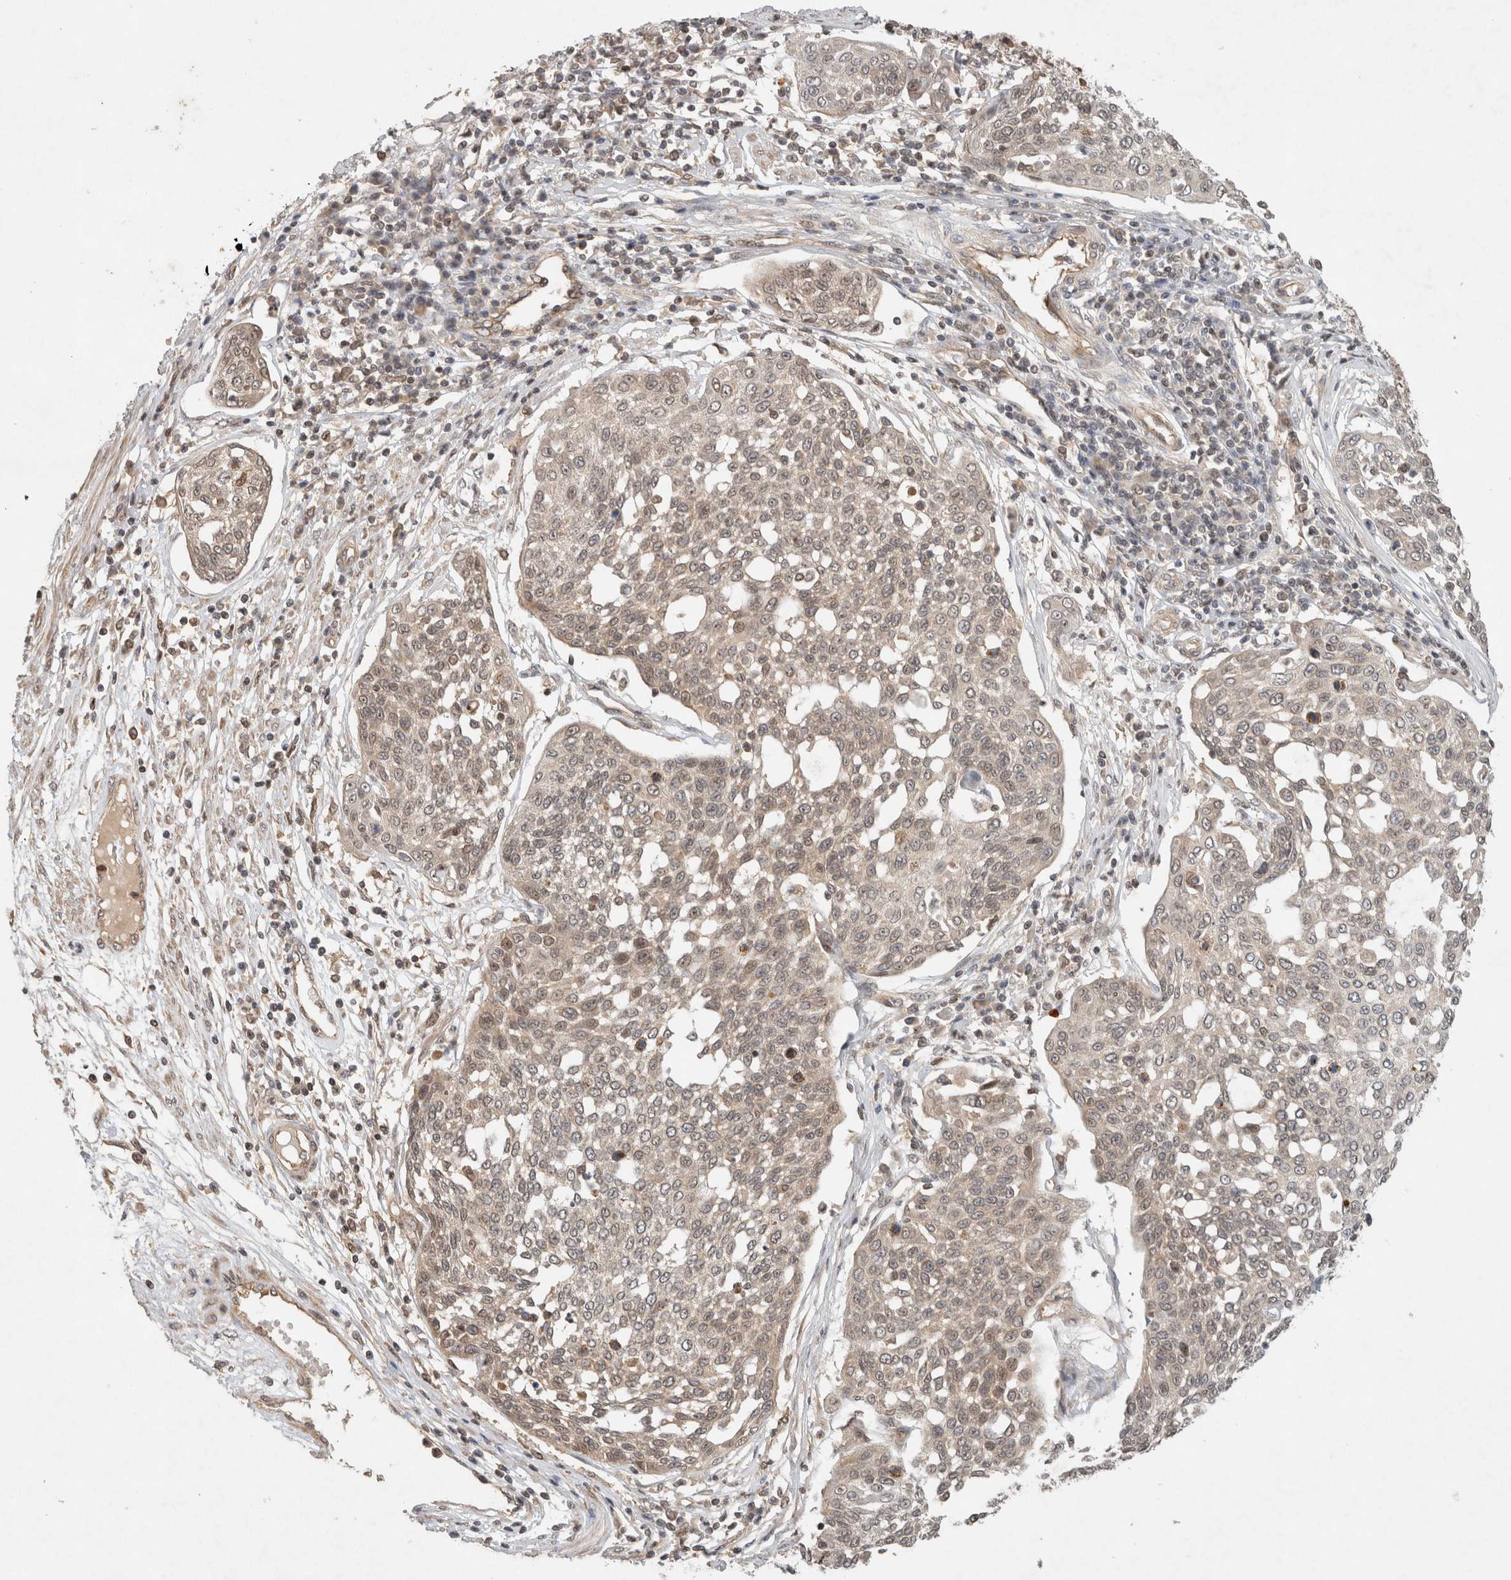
{"staining": {"intensity": "weak", "quantity": "<25%", "location": "nuclear"}, "tissue": "cervical cancer", "cell_type": "Tumor cells", "image_type": "cancer", "snomed": [{"axis": "morphology", "description": "Squamous cell carcinoma, NOS"}, {"axis": "topography", "description": "Cervix"}], "caption": "The image exhibits no staining of tumor cells in cervical cancer.", "gene": "CAAP1", "patient": {"sex": "female", "age": 34}}